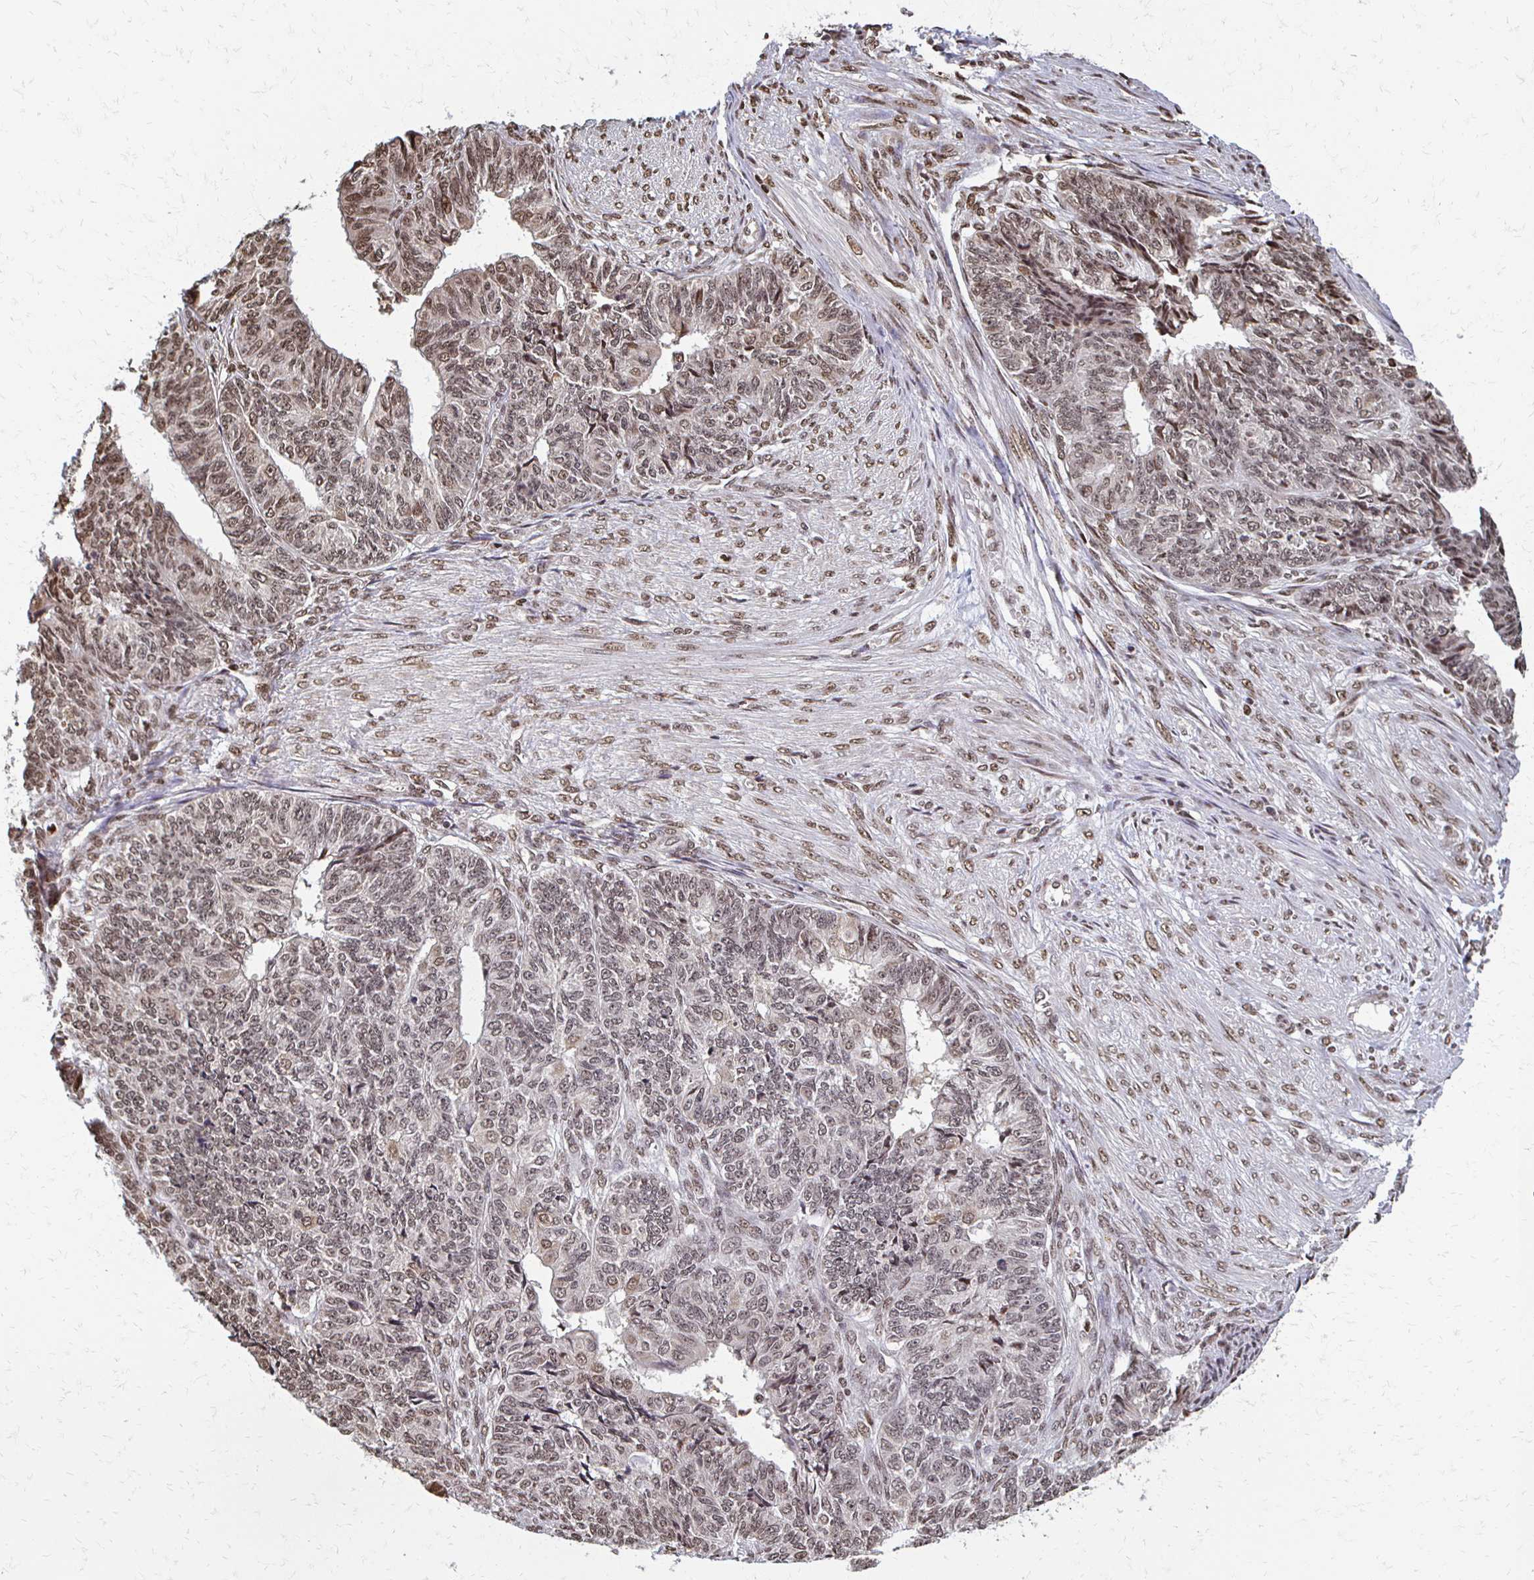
{"staining": {"intensity": "moderate", "quantity": ">75%", "location": "nuclear"}, "tissue": "endometrial cancer", "cell_type": "Tumor cells", "image_type": "cancer", "snomed": [{"axis": "morphology", "description": "Adenocarcinoma, NOS"}, {"axis": "topography", "description": "Endometrium"}], "caption": "This is a micrograph of IHC staining of endometrial cancer, which shows moderate expression in the nuclear of tumor cells.", "gene": "HOXA9", "patient": {"sex": "female", "age": 32}}